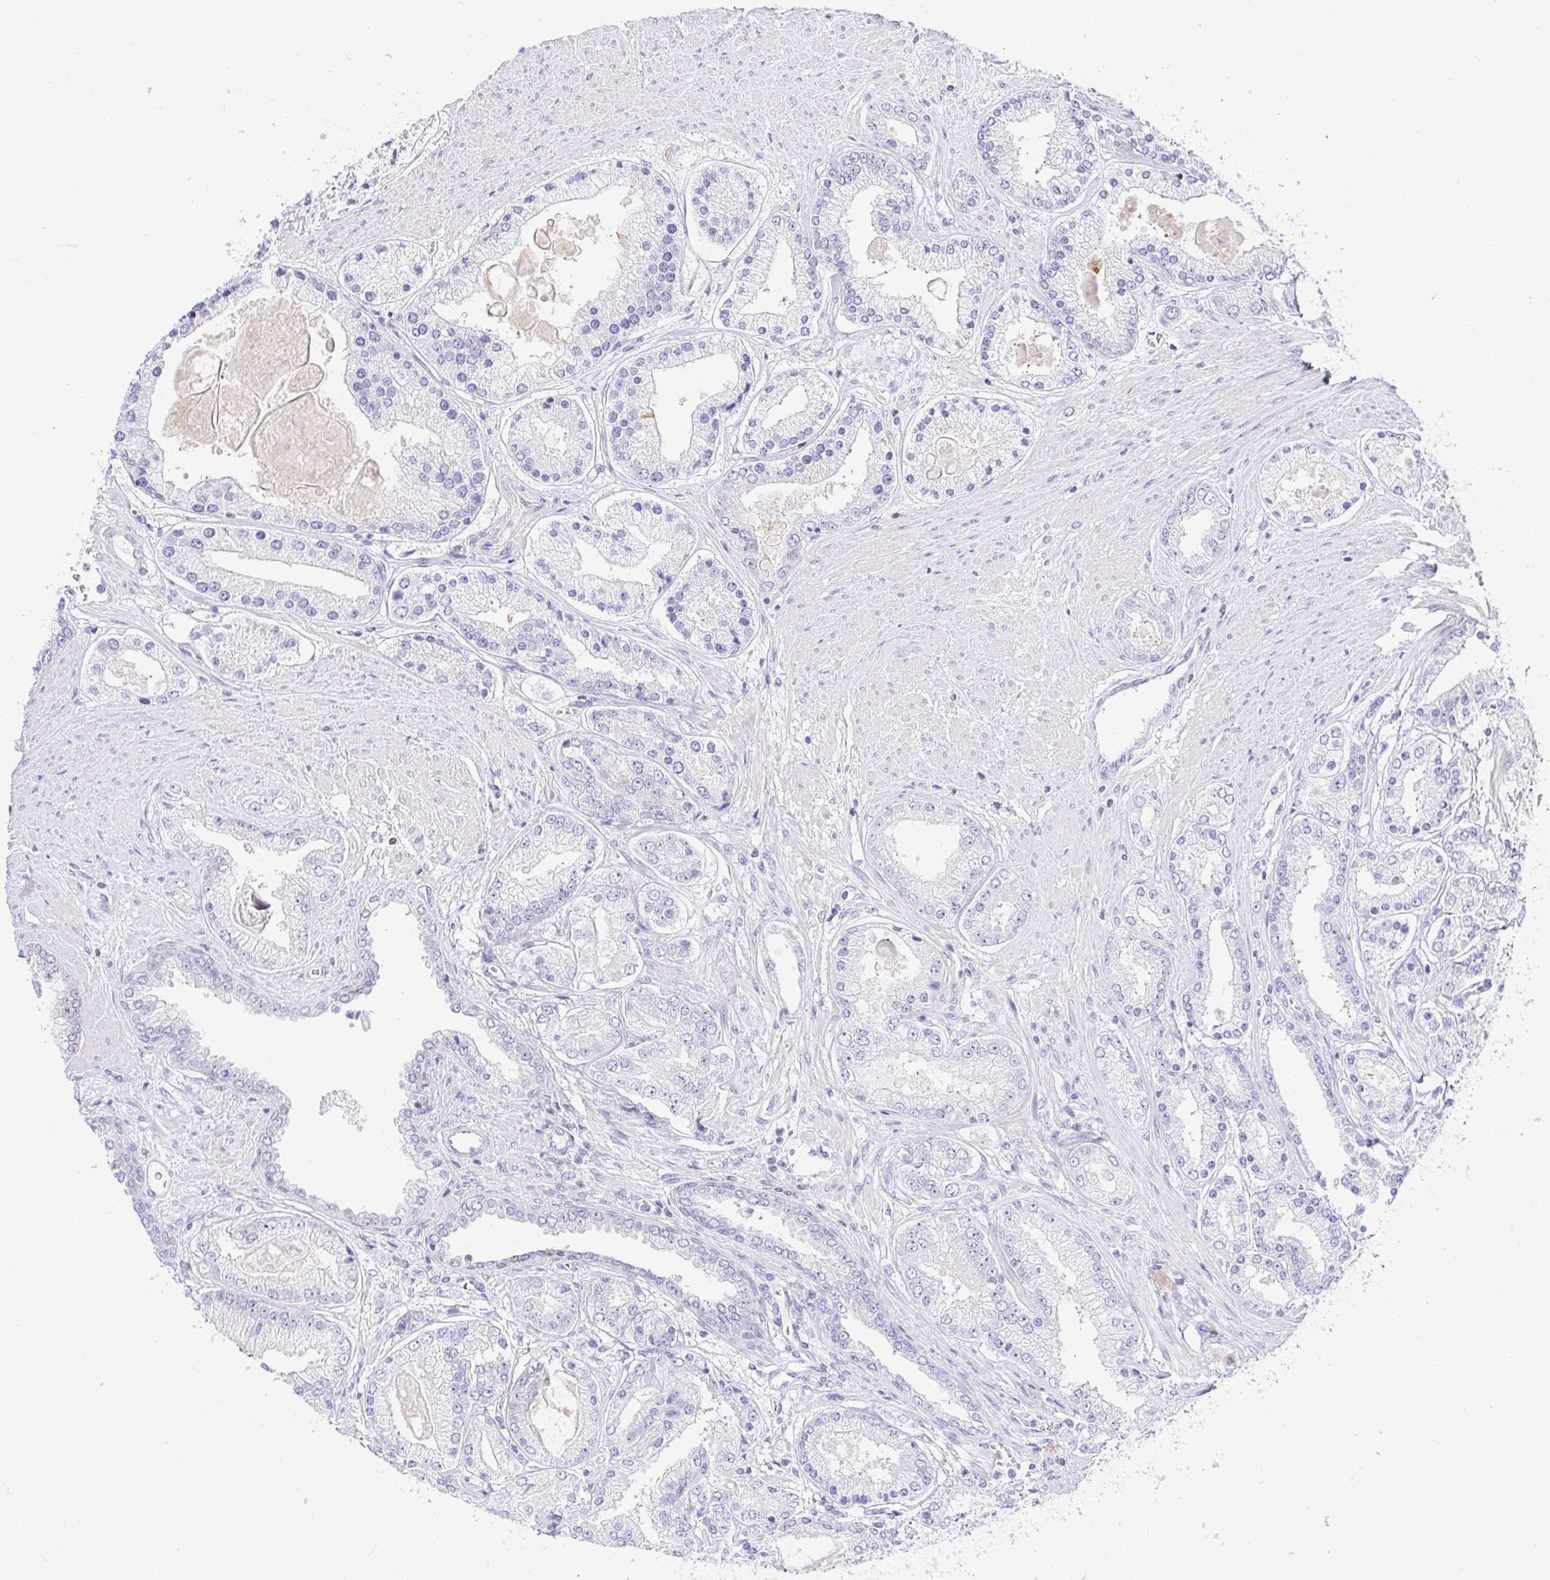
{"staining": {"intensity": "negative", "quantity": "none", "location": "none"}, "tissue": "prostate cancer", "cell_type": "Tumor cells", "image_type": "cancer", "snomed": [{"axis": "morphology", "description": "Adenocarcinoma, High grade"}, {"axis": "topography", "description": "Prostate"}], "caption": "High magnification brightfield microscopy of prostate high-grade adenocarcinoma stained with DAB (3,3'-diaminobenzidine) (brown) and counterstained with hematoxylin (blue): tumor cells show no significant positivity.", "gene": "CAPSL", "patient": {"sex": "male", "age": 67}}